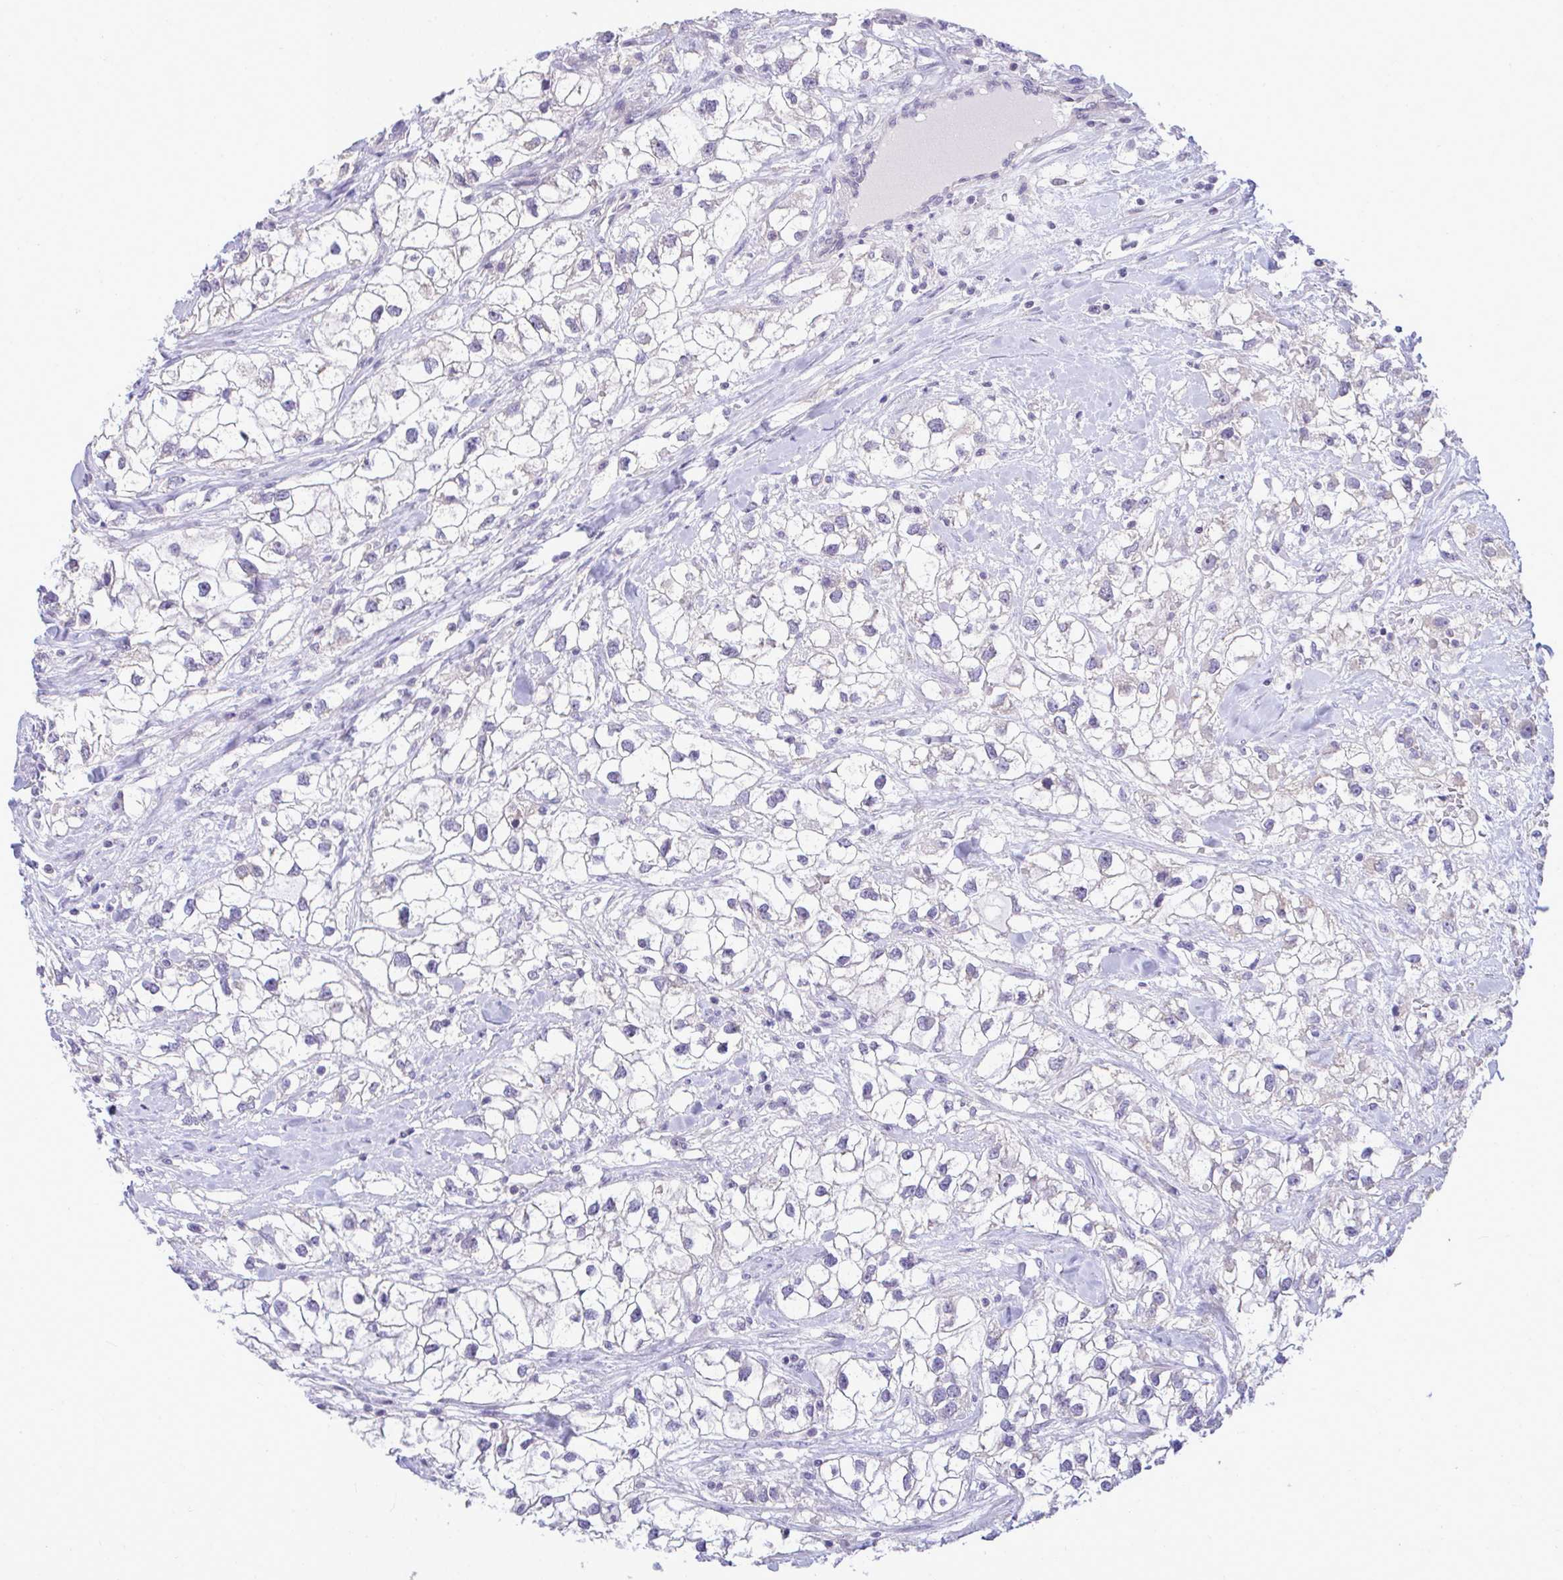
{"staining": {"intensity": "negative", "quantity": "none", "location": "none"}, "tissue": "renal cancer", "cell_type": "Tumor cells", "image_type": "cancer", "snomed": [{"axis": "morphology", "description": "Adenocarcinoma, NOS"}, {"axis": "topography", "description": "Kidney"}], "caption": "Renal adenocarcinoma stained for a protein using immunohistochemistry (IHC) exhibits no positivity tumor cells.", "gene": "PIGK", "patient": {"sex": "male", "age": 59}}